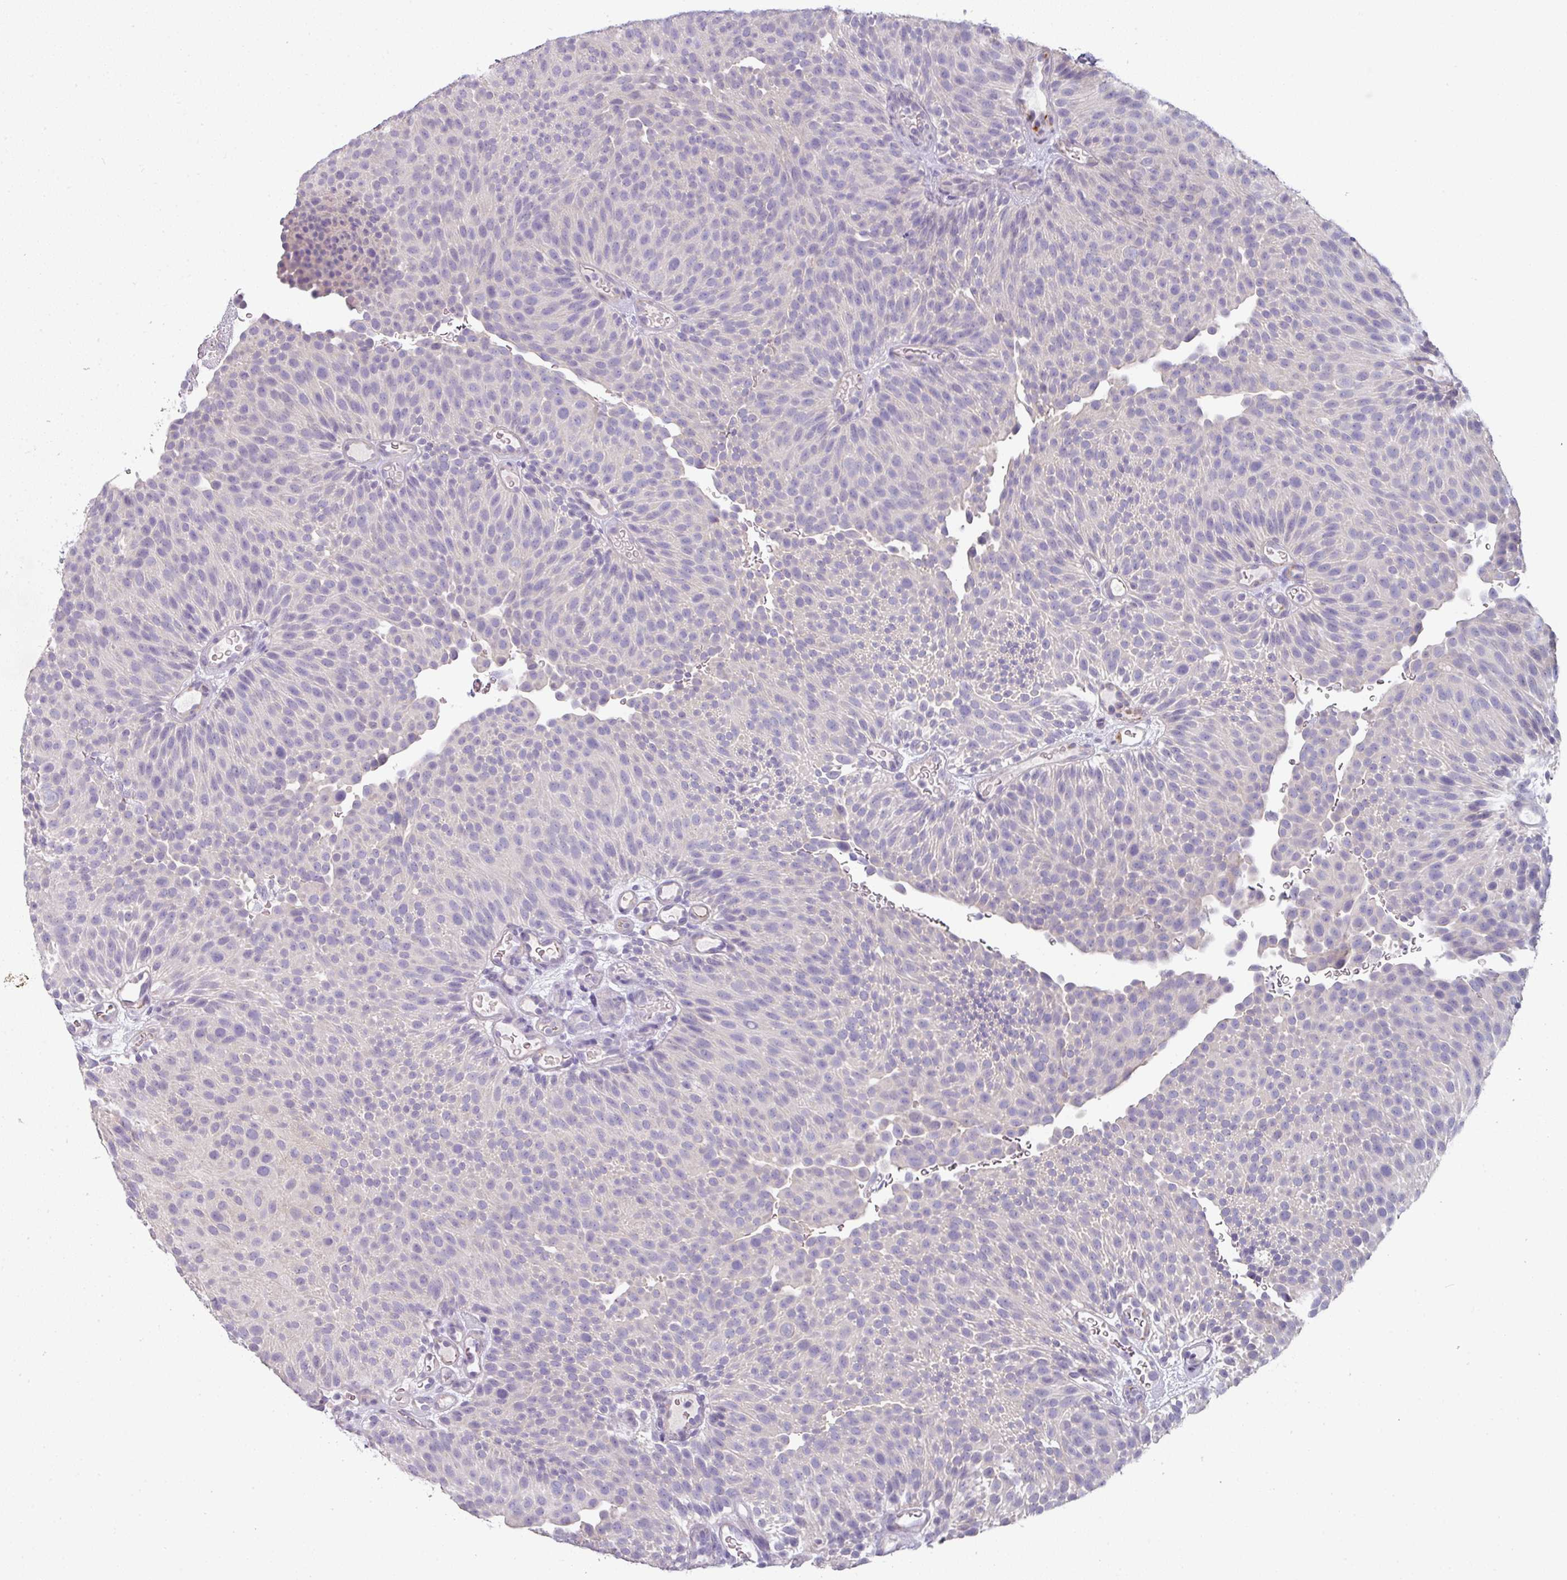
{"staining": {"intensity": "negative", "quantity": "none", "location": "none"}, "tissue": "urothelial cancer", "cell_type": "Tumor cells", "image_type": "cancer", "snomed": [{"axis": "morphology", "description": "Urothelial carcinoma, Low grade"}, {"axis": "topography", "description": "Urinary bladder"}], "caption": "High magnification brightfield microscopy of low-grade urothelial carcinoma stained with DAB (3,3'-diaminobenzidine) (brown) and counterstained with hematoxylin (blue): tumor cells show no significant staining.", "gene": "SLC17A7", "patient": {"sex": "male", "age": 78}}